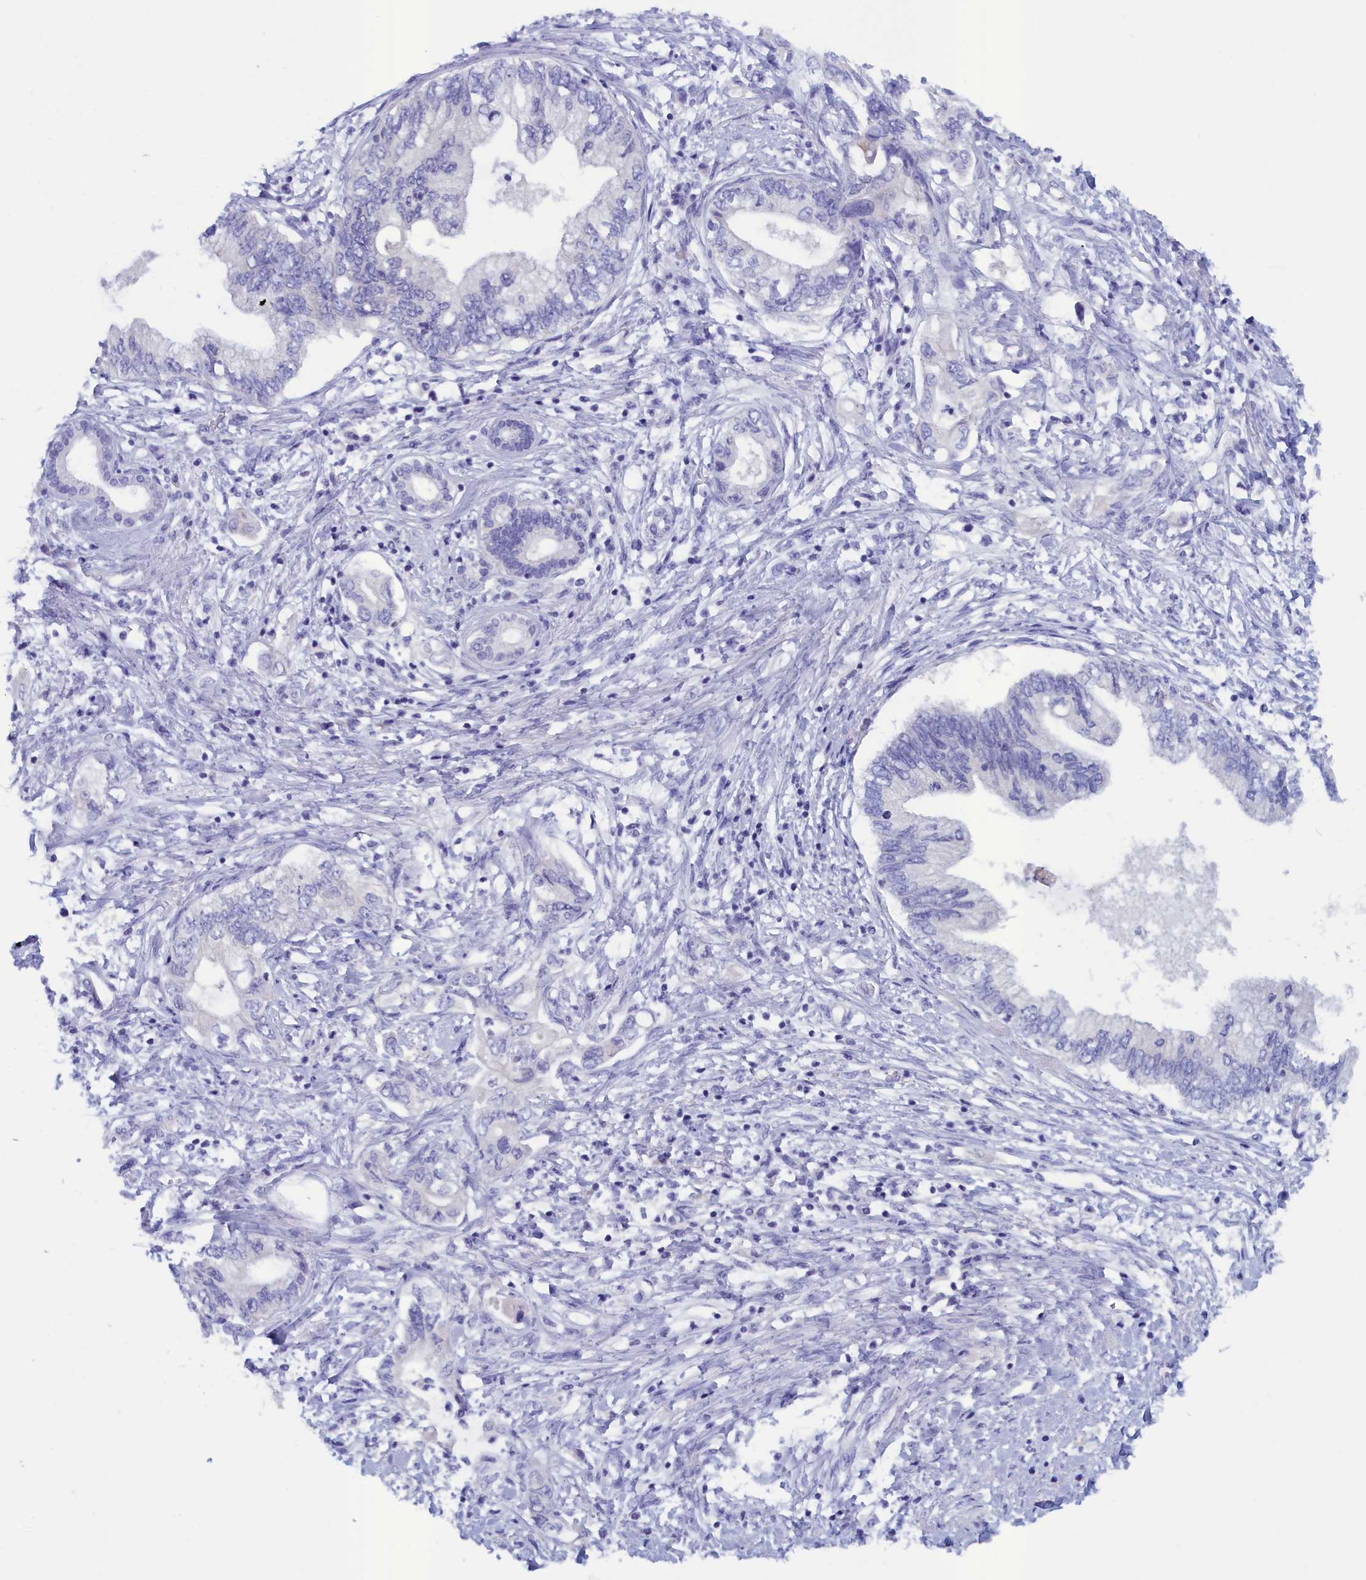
{"staining": {"intensity": "negative", "quantity": "none", "location": "none"}, "tissue": "pancreatic cancer", "cell_type": "Tumor cells", "image_type": "cancer", "snomed": [{"axis": "morphology", "description": "Adenocarcinoma, NOS"}, {"axis": "topography", "description": "Pancreas"}], "caption": "DAB immunohistochemical staining of human adenocarcinoma (pancreatic) exhibits no significant staining in tumor cells.", "gene": "ANKRD2", "patient": {"sex": "female", "age": 73}}